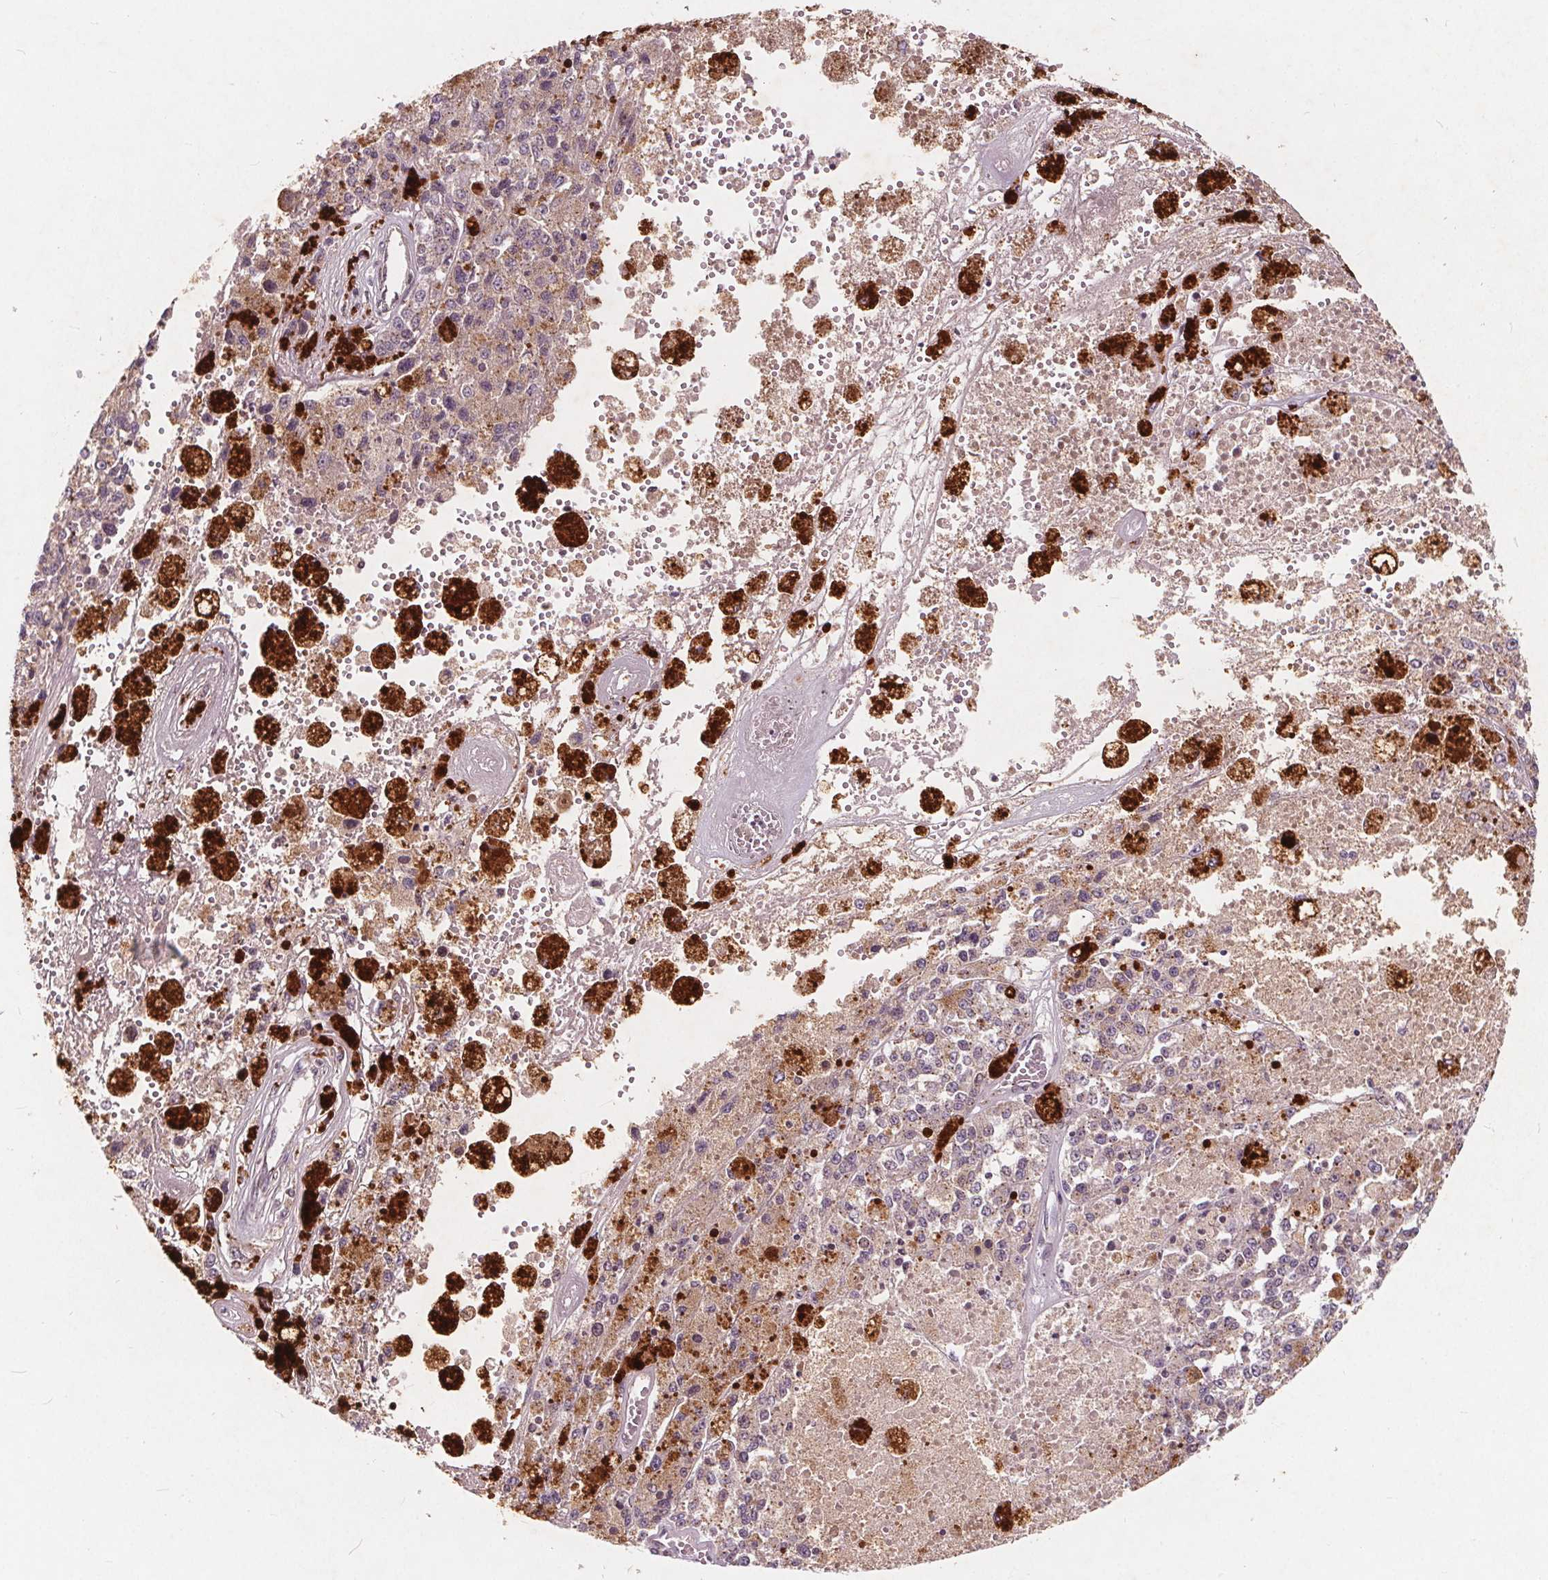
{"staining": {"intensity": "negative", "quantity": "none", "location": "none"}, "tissue": "melanoma", "cell_type": "Tumor cells", "image_type": "cancer", "snomed": [{"axis": "morphology", "description": "Malignant melanoma, Metastatic site"}, {"axis": "topography", "description": "Lymph node"}], "caption": "Tumor cells show no significant staining in melanoma.", "gene": "CSNK1G2", "patient": {"sex": "female", "age": 64}}